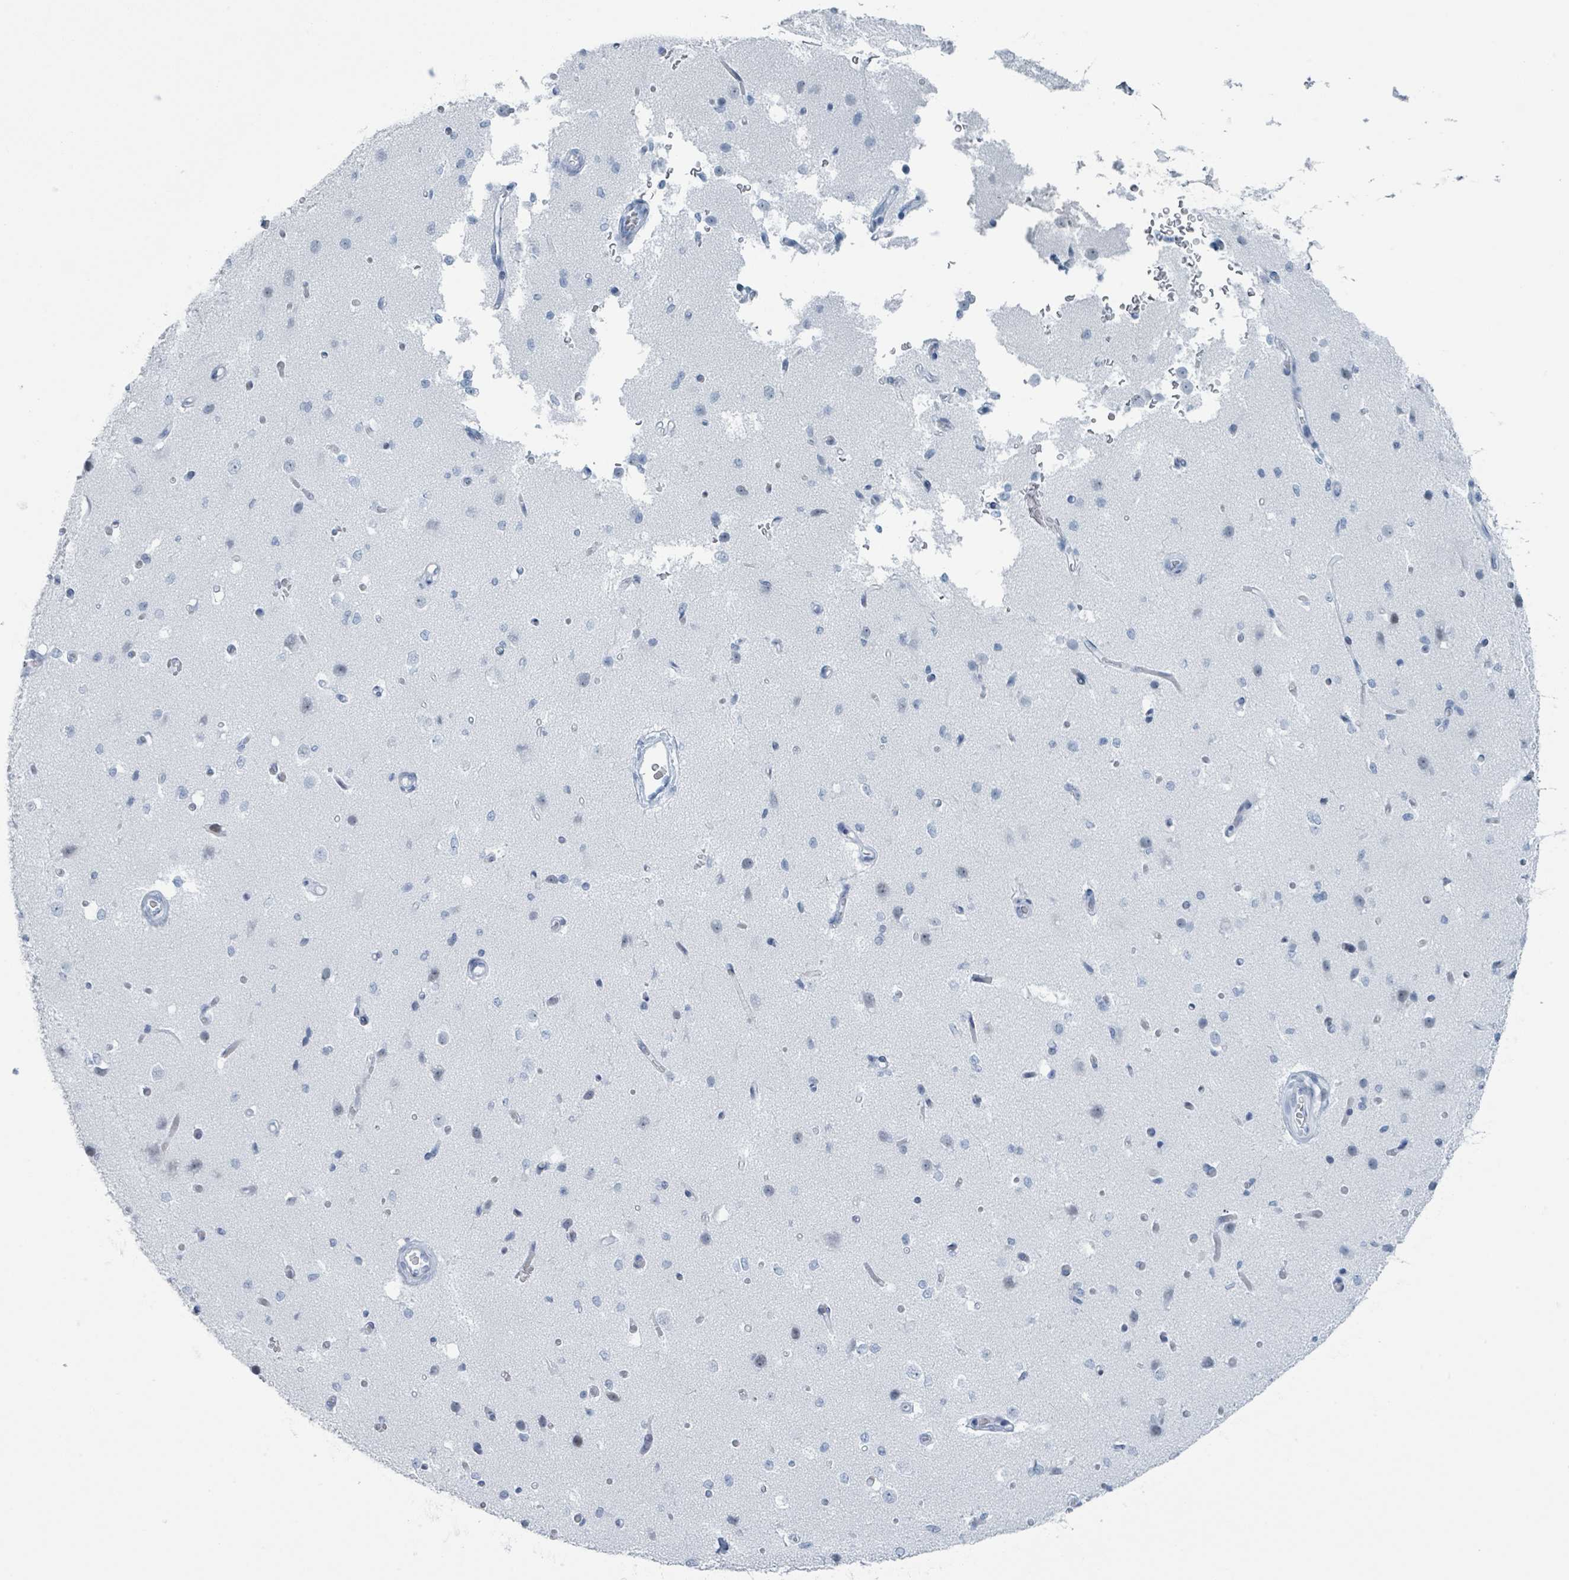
{"staining": {"intensity": "negative", "quantity": "none", "location": "none"}, "tissue": "cerebral cortex", "cell_type": "Endothelial cells", "image_type": "normal", "snomed": [{"axis": "morphology", "description": "Normal tissue, NOS"}, {"axis": "morphology", "description": "Inflammation, NOS"}, {"axis": "topography", "description": "Cerebral cortex"}], "caption": "The immunohistochemistry (IHC) micrograph has no significant staining in endothelial cells of cerebral cortex.", "gene": "GPR15LG", "patient": {"sex": "male", "age": 6}}